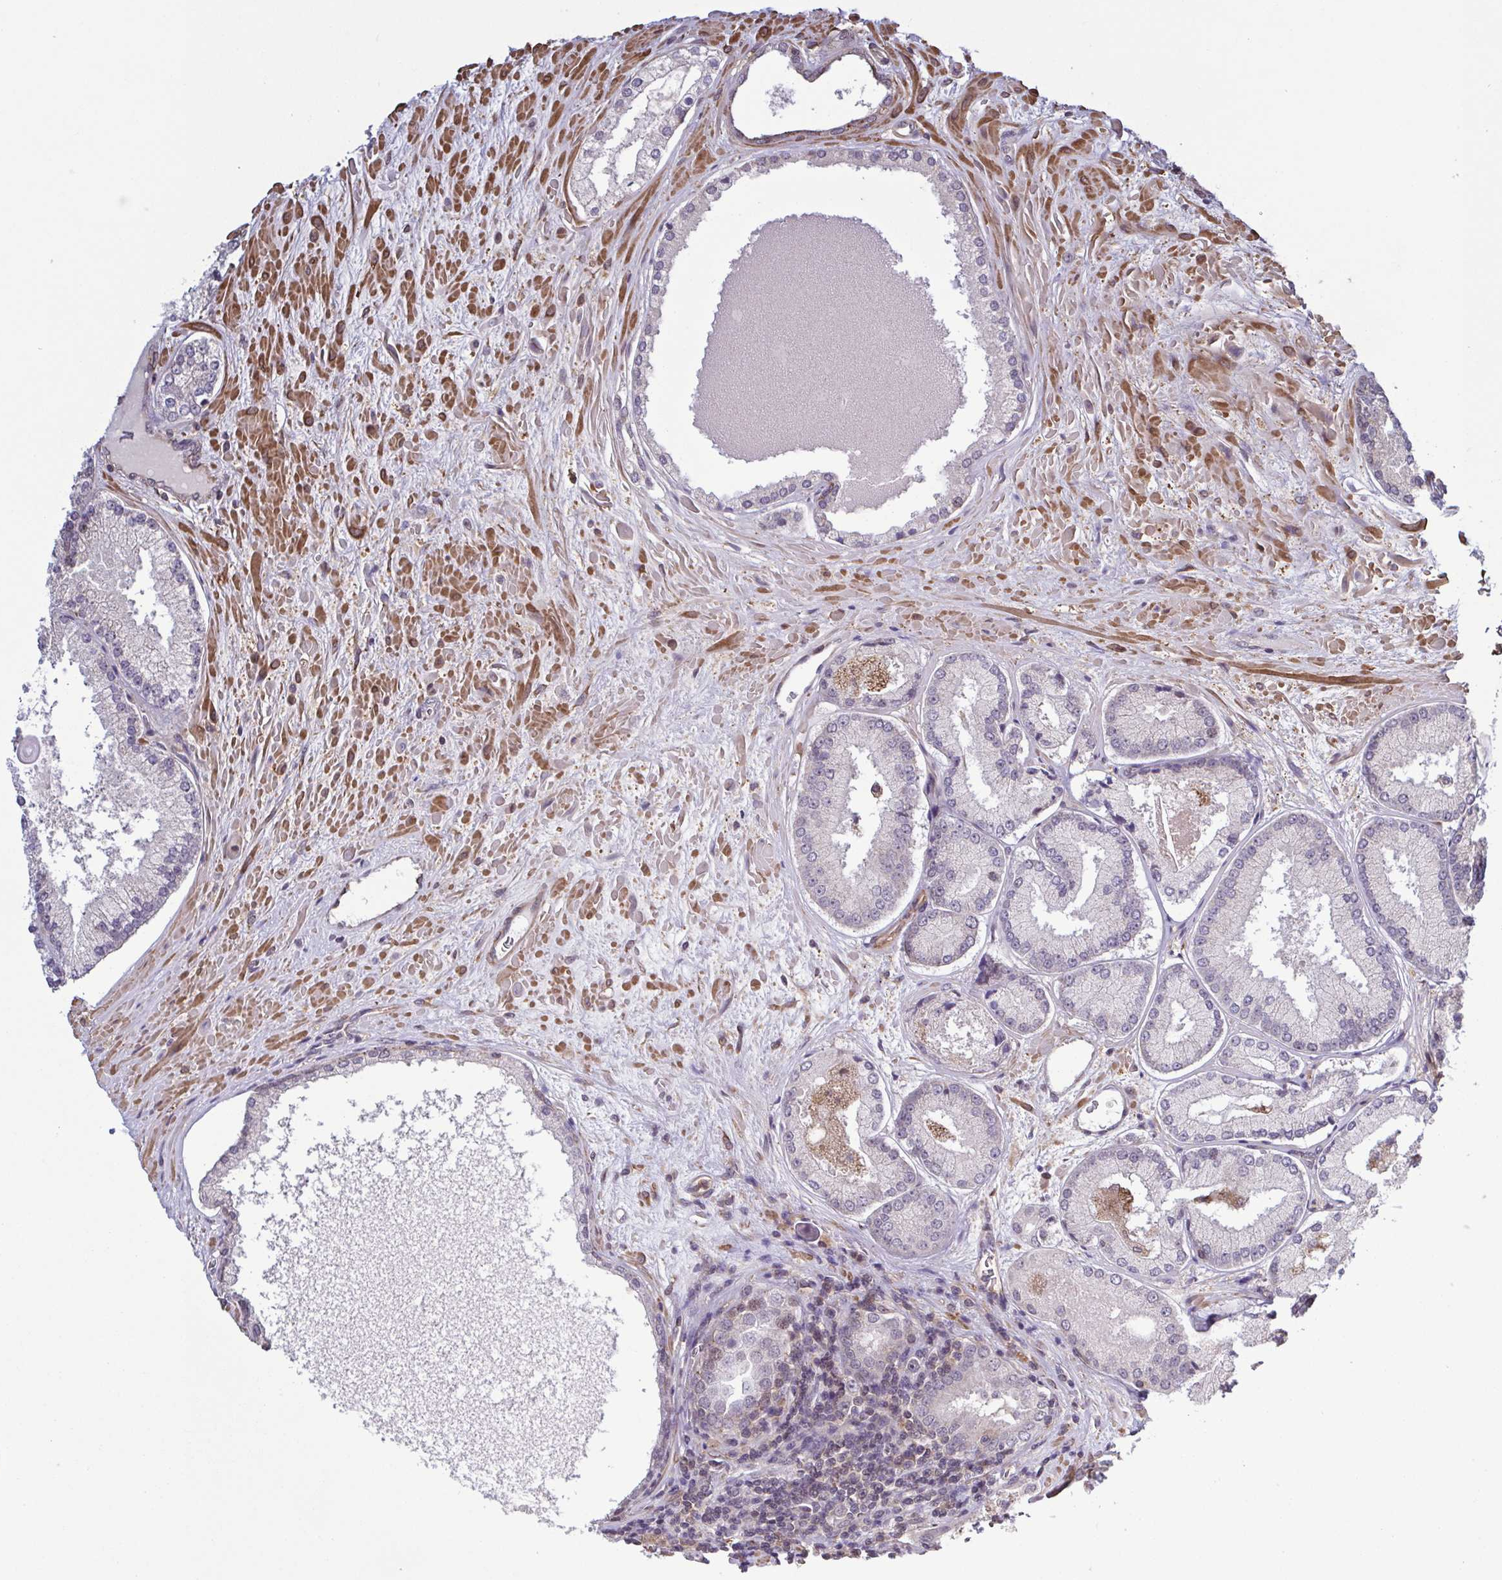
{"staining": {"intensity": "negative", "quantity": "none", "location": "none"}, "tissue": "prostate cancer", "cell_type": "Tumor cells", "image_type": "cancer", "snomed": [{"axis": "morphology", "description": "Adenocarcinoma, High grade"}, {"axis": "topography", "description": "Prostate"}], "caption": "IHC histopathology image of prostate high-grade adenocarcinoma stained for a protein (brown), which reveals no staining in tumor cells. (Brightfield microscopy of DAB (3,3'-diaminobenzidine) immunohistochemistry at high magnification).", "gene": "ZNF200", "patient": {"sex": "male", "age": 73}}